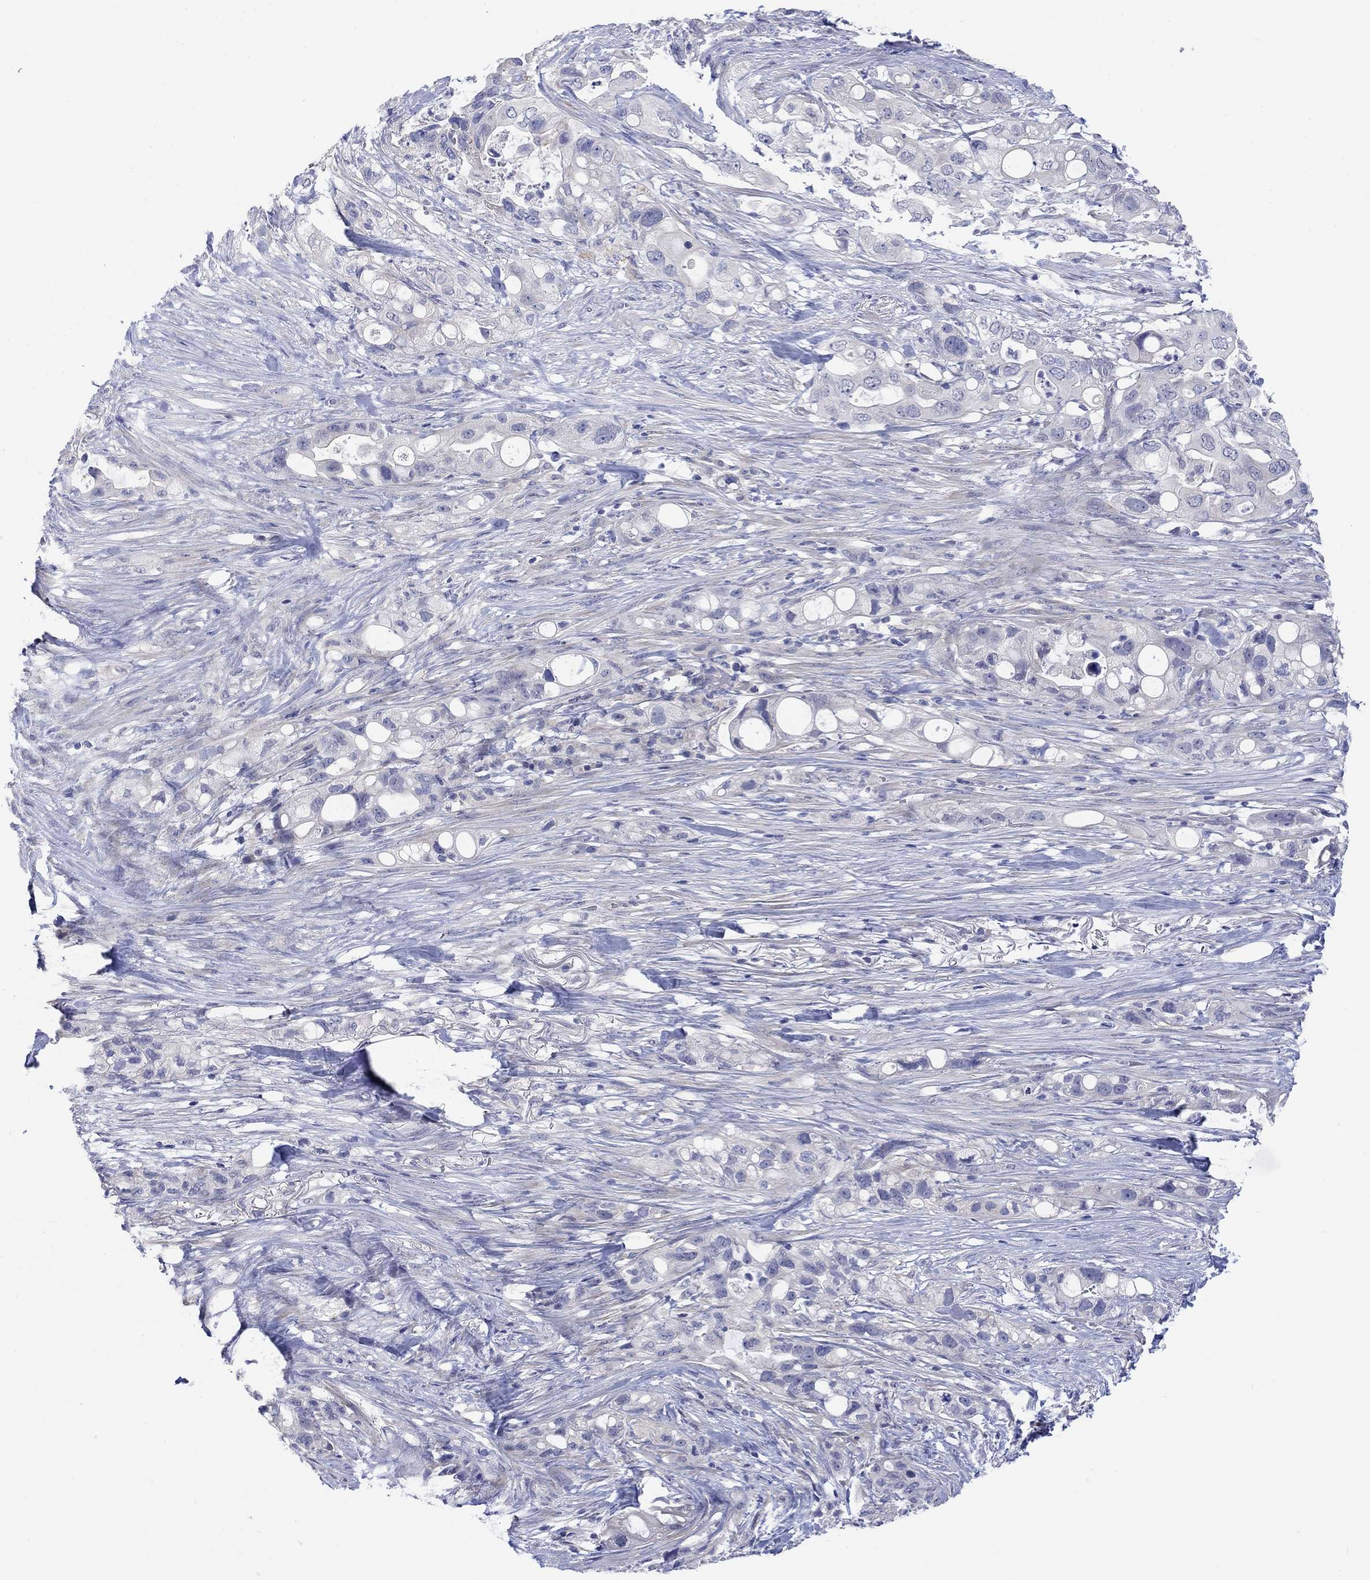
{"staining": {"intensity": "negative", "quantity": "none", "location": "none"}, "tissue": "pancreatic cancer", "cell_type": "Tumor cells", "image_type": "cancer", "snomed": [{"axis": "morphology", "description": "Adenocarcinoma, NOS"}, {"axis": "topography", "description": "Pancreas"}], "caption": "Immunohistochemistry image of adenocarcinoma (pancreatic) stained for a protein (brown), which displays no positivity in tumor cells.", "gene": "KRT222", "patient": {"sex": "female", "age": 72}}